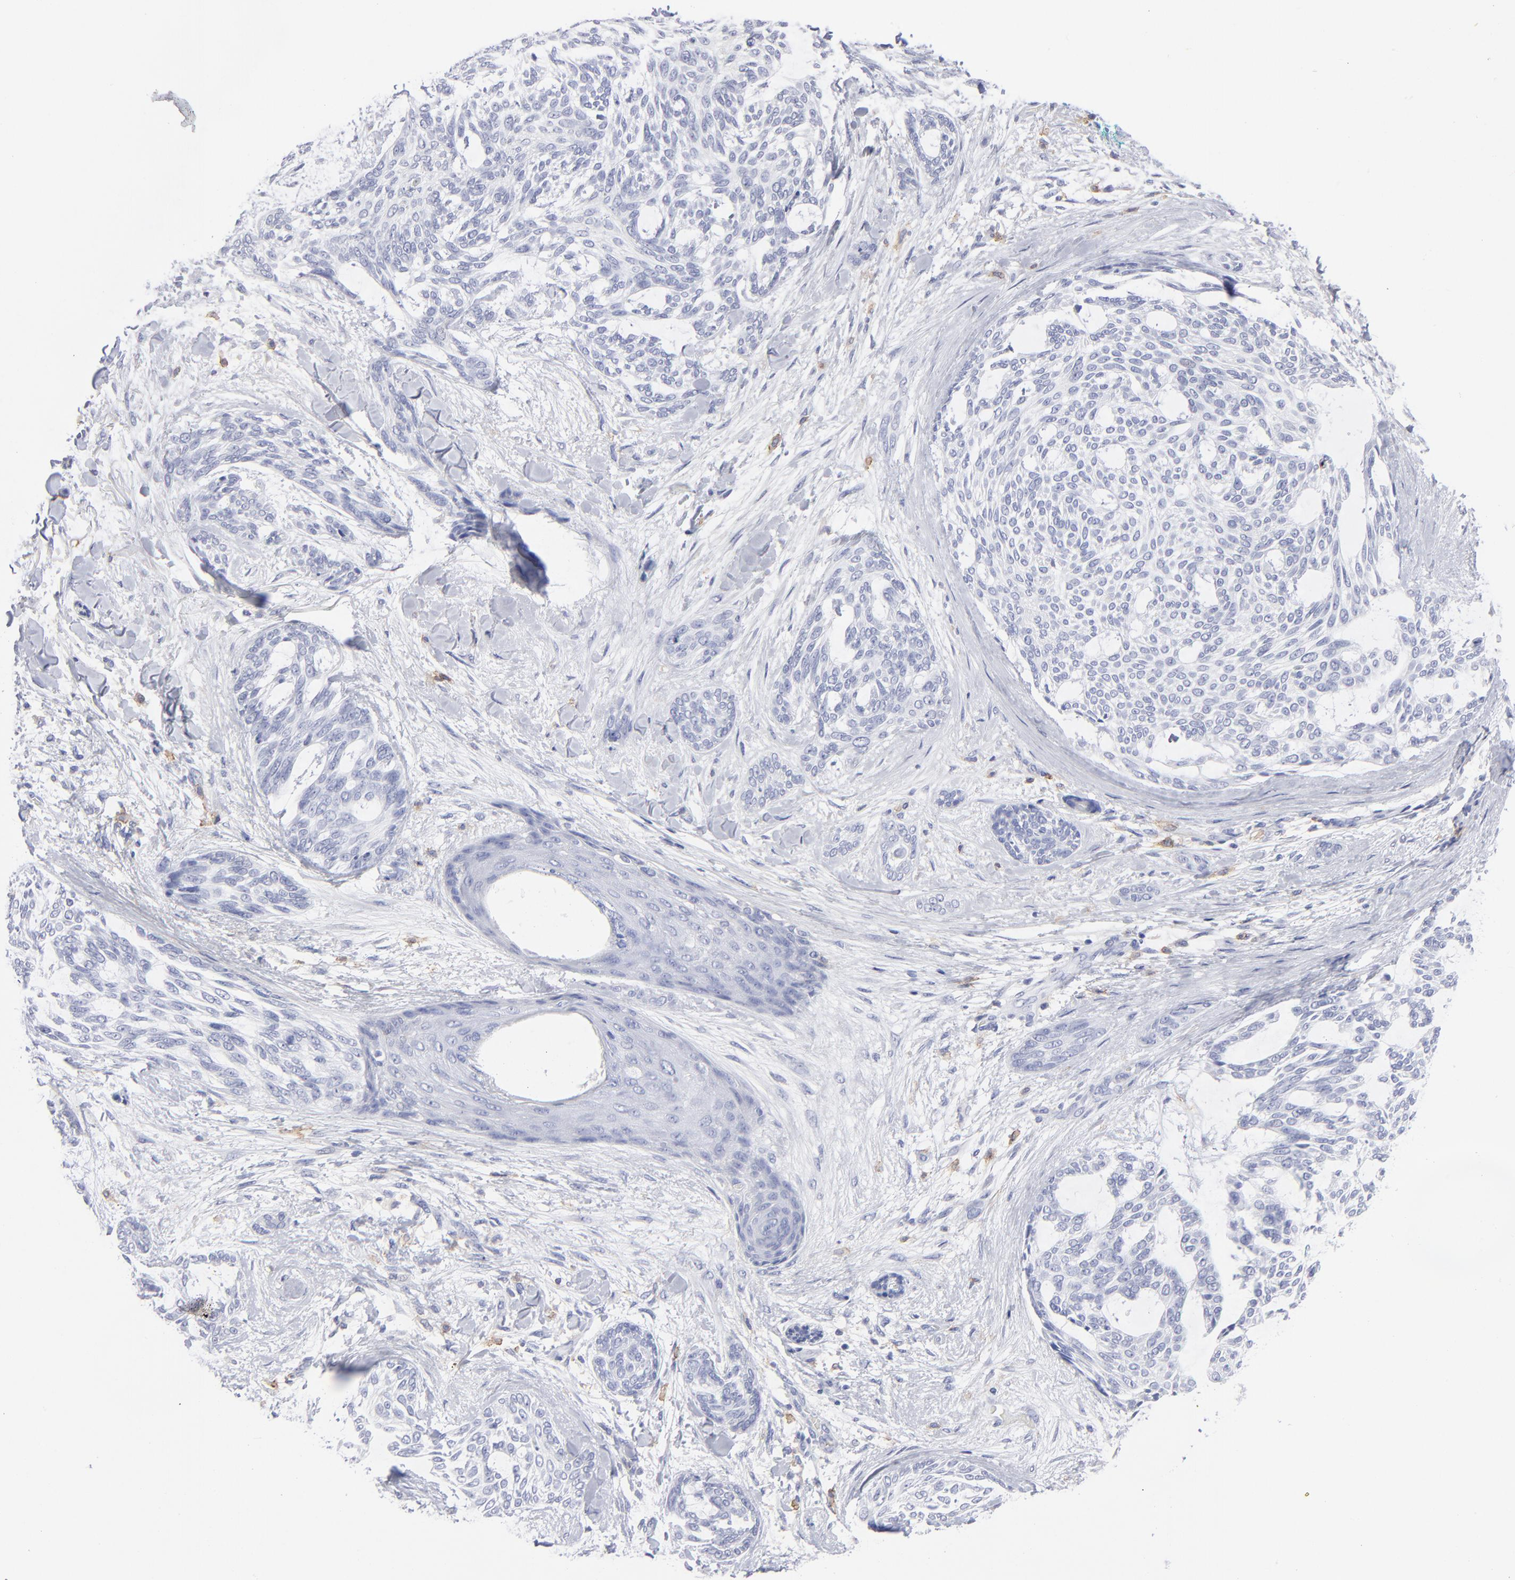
{"staining": {"intensity": "negative", "quantity": "none", "location": "none"}, "tissue": "skin cancer", "cell_type": "Tumor cells", "image_type": "cancer", "snomed": [{"axis": "morphology", "description": "Normal tissue, NOS"}, {"axis": "morphology", "description": "Basal cell carcinoma"}, {"axis": "topography", "description": "Skin"}], "caption": "The immunohistochemistry (IHC) micrograph has no significant expression in tumor cells of basal cell carcinoma (skin) tissue.", "gene": "LAT2", "patient": {"sex": "female", "age": 71}}